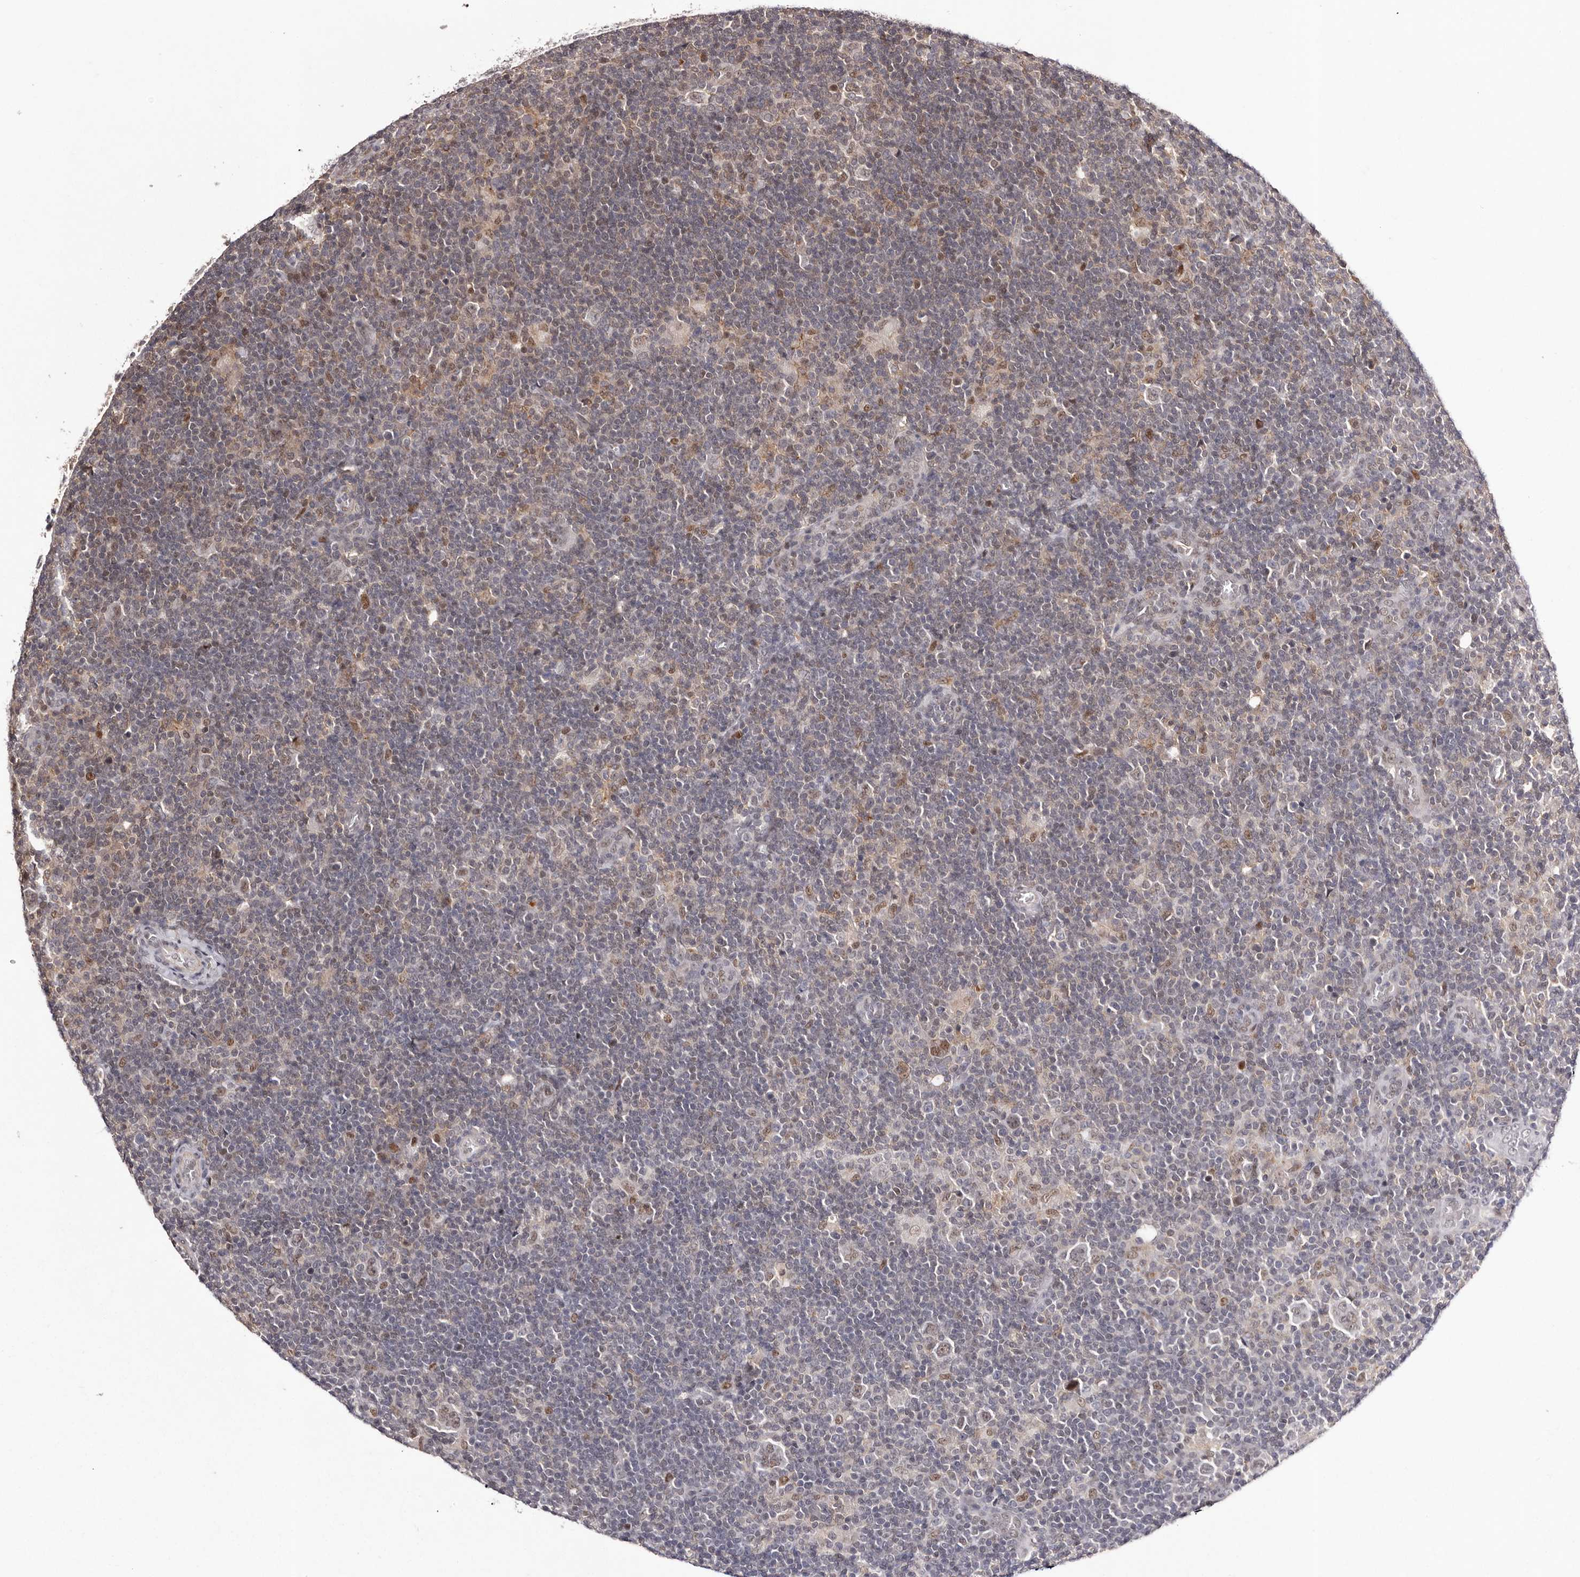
{"staining": {"intensity": "weak", "quantity": "25%-75%", "location": "nuclear"}, "tissue": "lymphoma", "cell_type": "Tumor cells", "image_type": "cancer", "snomed": [{"axis": "morphology", "description": "Hodgkin's disease, NOS"}, {"axis": "topography", "description": "Lymph node"}], "caption": "Protein staining by IHC shows weak nuclear expression in approximately 25%-75% of tumor cells in Hodgkin's disease. The staining is performed using DAB (3,3'-diaminobenzidine) brown chromogen to label protein expression. The nuclei are counter-stained blue using hematoxylin.", "gene": "FBXO5", "patient": {"sex": "female", "age": 57}}